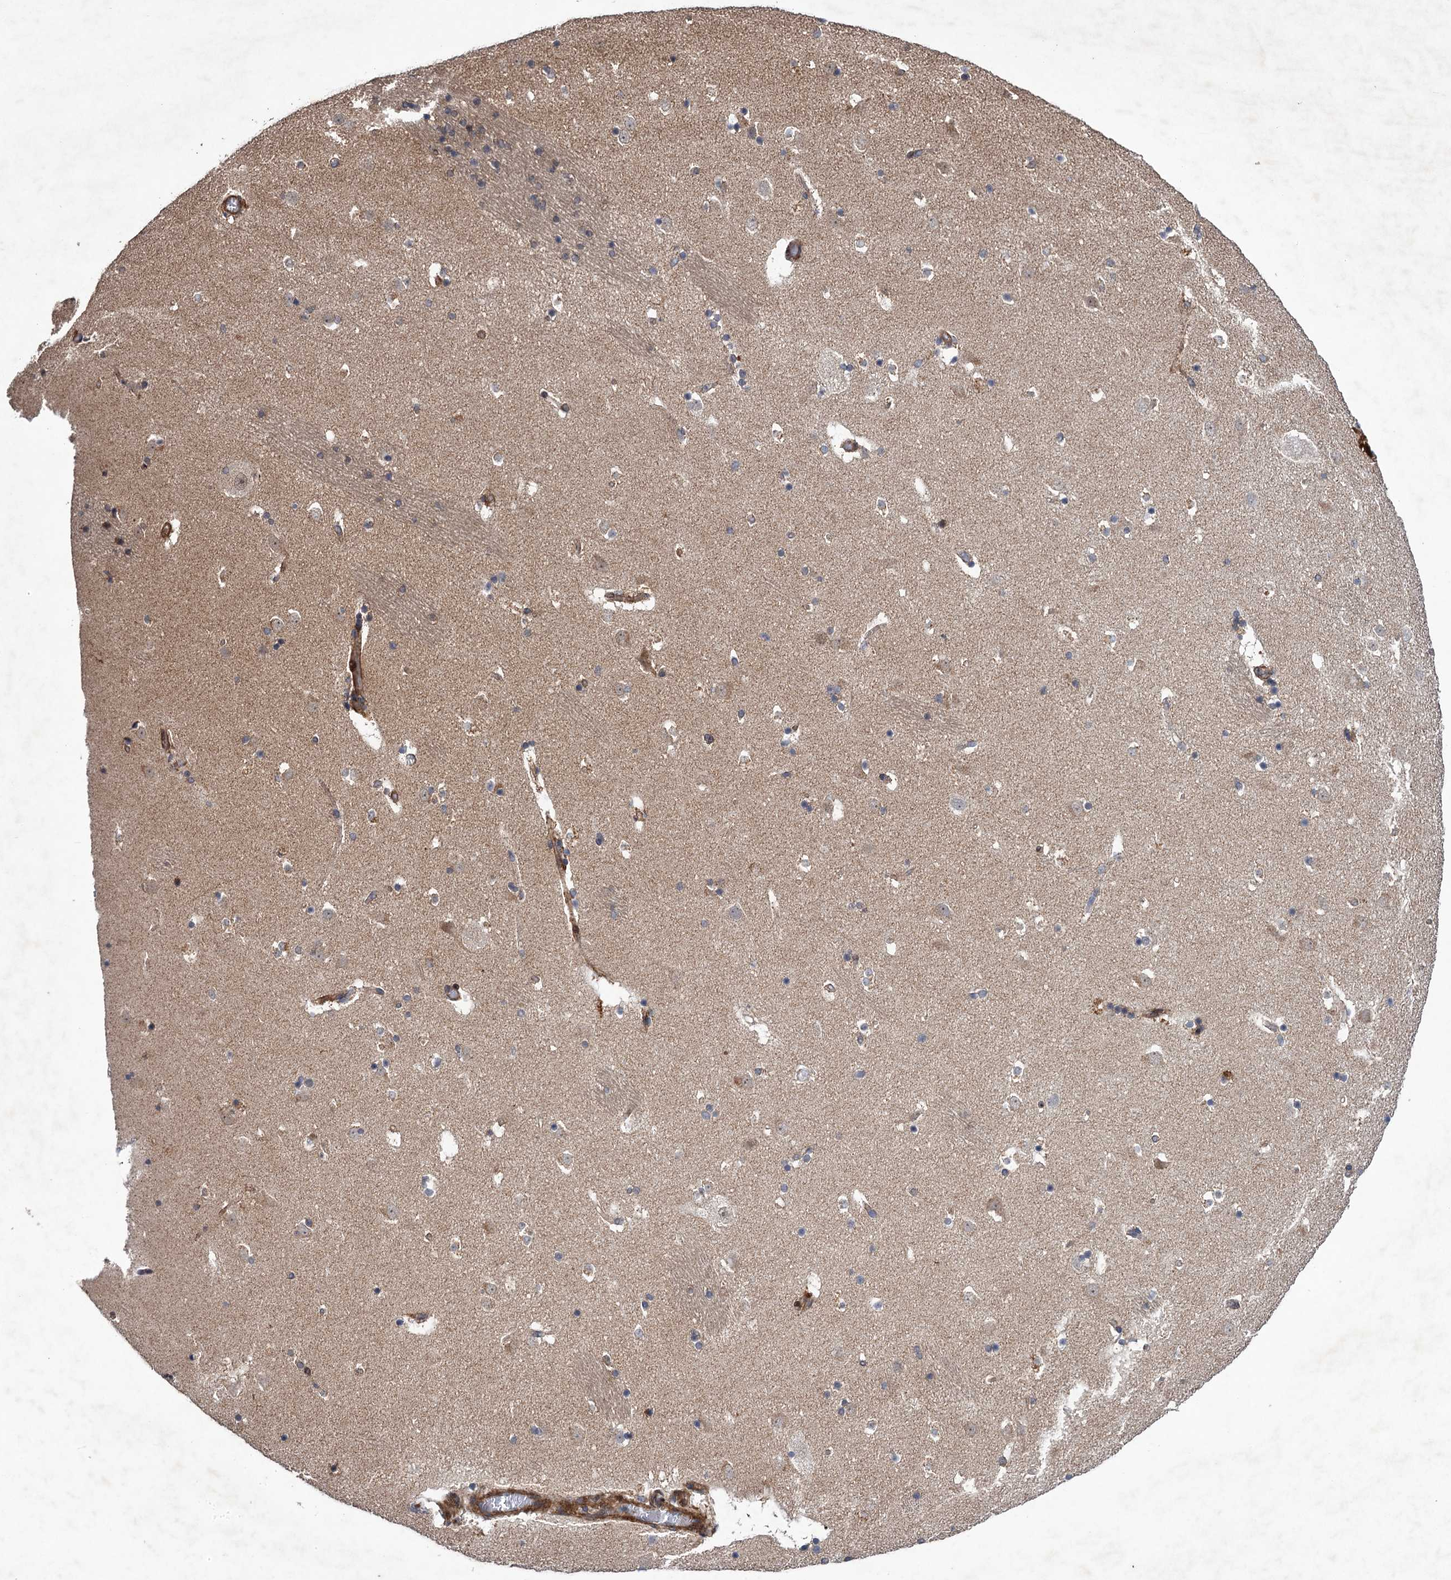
{"staining": {"intensity": "negative", "quantity": "none", "location": "none"}, "tissue": "caudate", "cell_type": "Glial cells", "image_type": "normal", "snomed": [{"axis": "morphology", "description": "Normal tissue, NOS"}, {"axis": "topography", "description": "Lateral ventricle wall"}], "caption": "The photomicrograph demonstrates no staining of glial cells in normal caudate.", "gene": "NUDT22", "patient": {"sex": "male", "age": 45}}